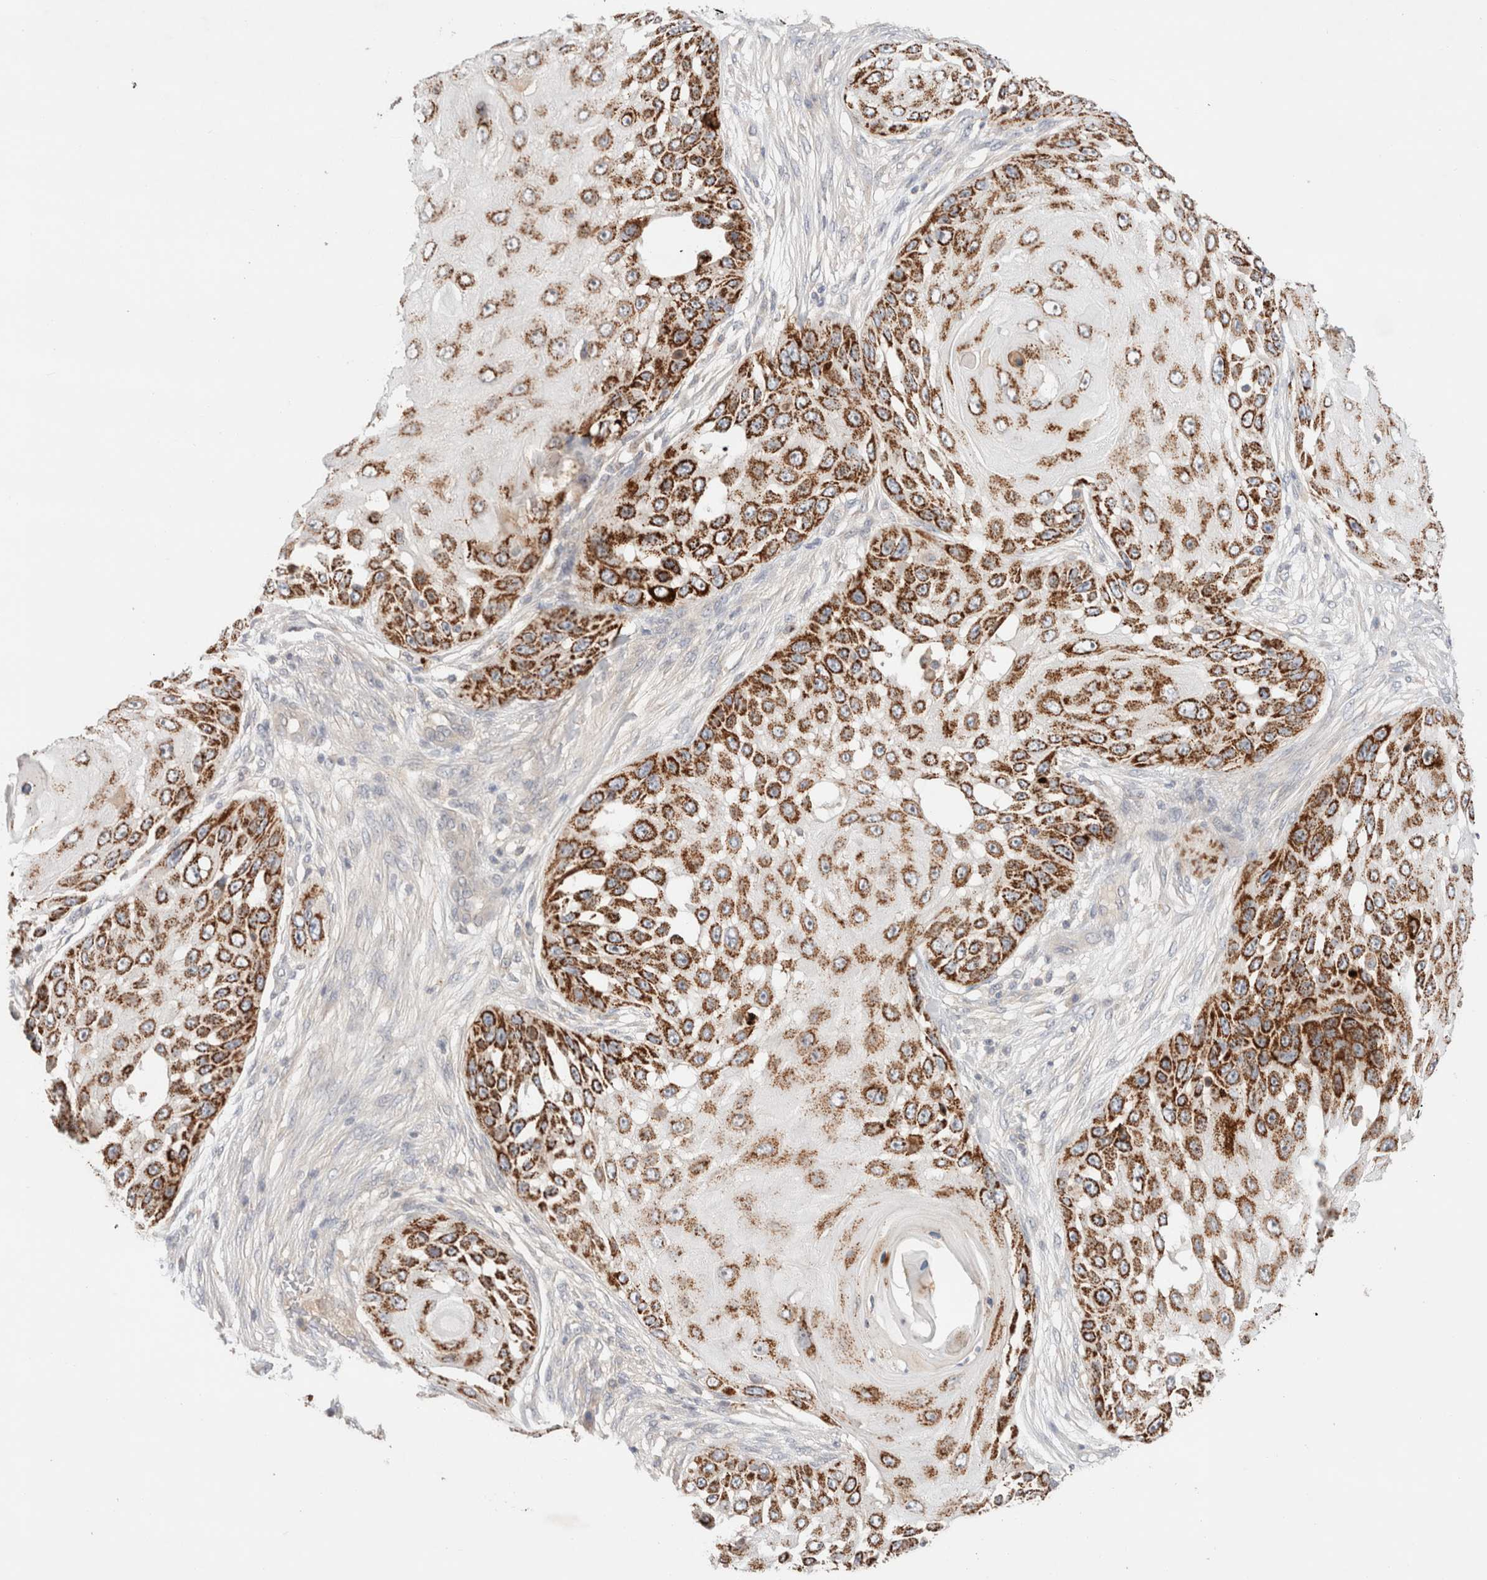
{"staining": {"intensity": "strong", "quantity": ">75%", "location": "cytoplasmic/membranous"}, "tissue": "skin cancer", "cell_type": "Tumor cells", "image_type": "cancer", "snomed": [{"axis": "morphology", "description": "Squamous cell carcinoma, NOS"}, {"axis": "topography", "description": "Skin"}], "caption": "DAB (3,3'-diaminobenzidine) immunohistochemical staining of human skin cancer (squamous cell carcinoma) shows strong cytoplasmic/membranous protein expression in approximately >75% of tumor cells.", "gene": "TRIM41", "patient": {"sex": "female", "age": 44}}